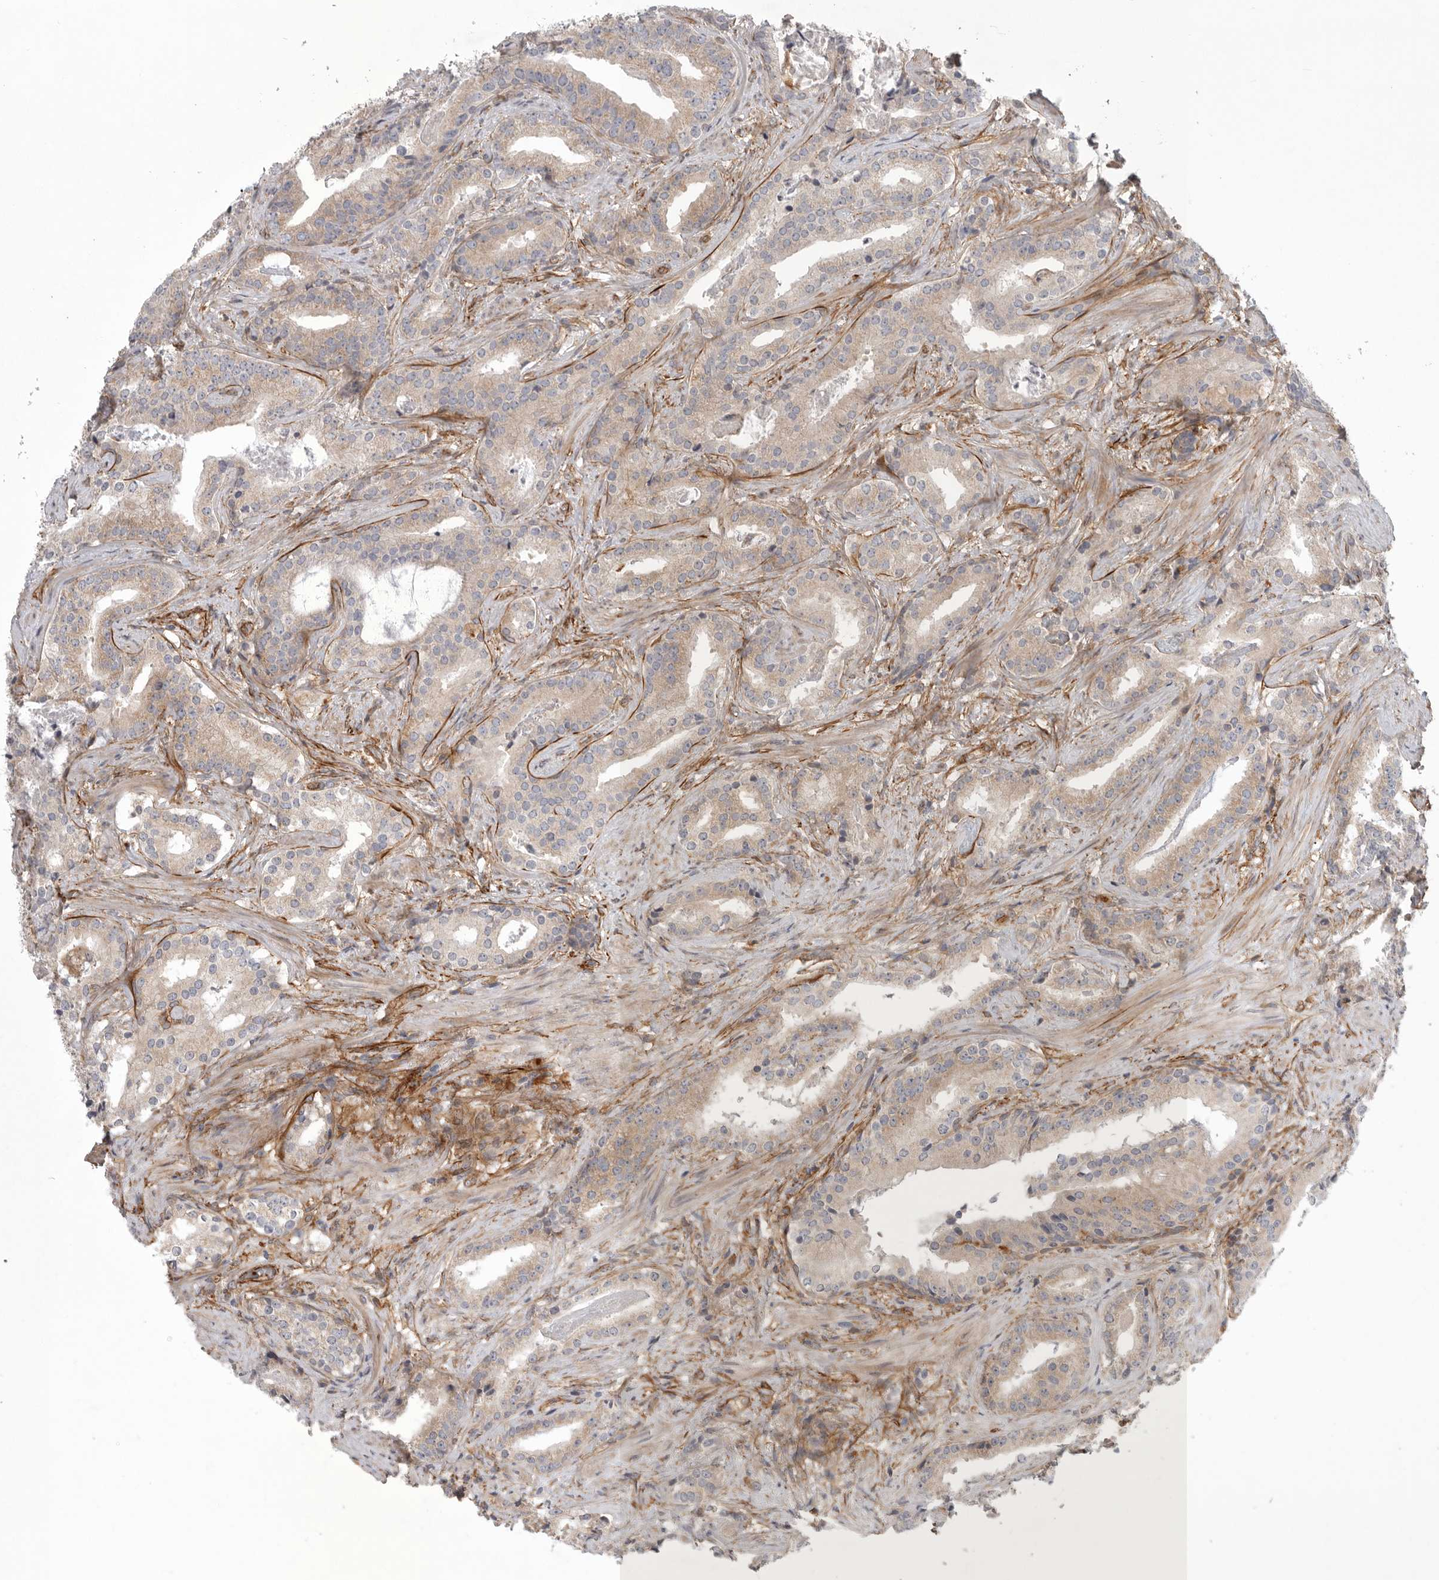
{"staining": {"intensity": "weak", "quantity": ">75%", "location": "cytoplasmic/membranous"}, "tissue": "prostate cancer", "cell_type": "Tumor cells", "image_type": "cancer", "snomed": [{"axis": "morphology", "description": "Adenocarcinoma, Low grade"}, {"axis": "topography", "description": "Prostate"}], "caption": "The micrograph demonstrates immunohistochemical staining of prostate adenocarcinoma (low-grade). There is weak cytoplasmic/membranous positivity is appreciated in approximately >75% of tumor cells. (DAB IHC, brown staining for protein, blue staining for nuclei).", "gene": "LONRF1", "patient": {"sex": "male", "age": 67}}